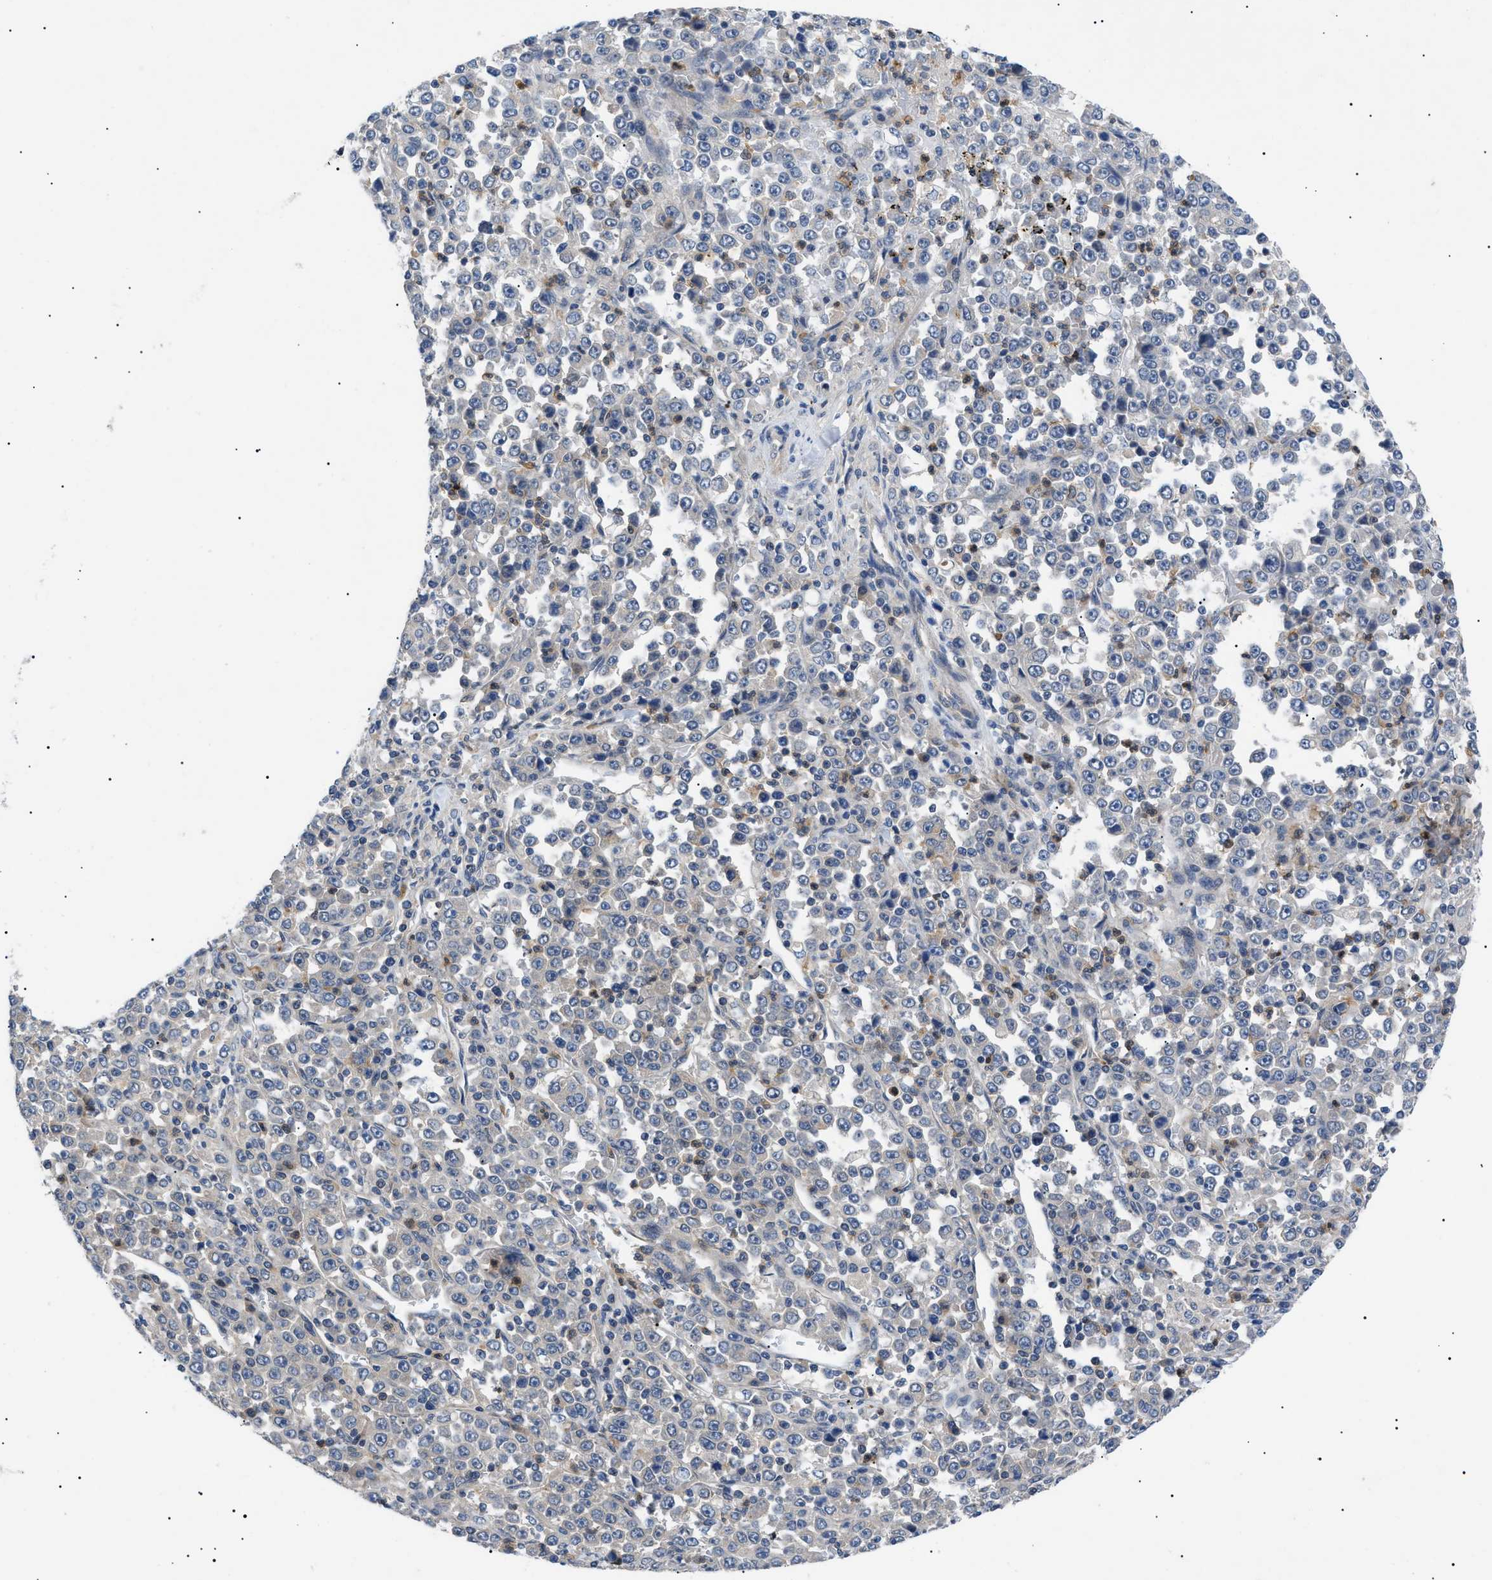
{"staining": {"intensity": "negative", "quantity": "none", "location": "none"}, "tissue": "stomach cancer", "cell_type": "Tumor cells", "image_type": "cancer", "snomed": [{"axis": "morphology", "description": "Normal tissue, NOS"}, {"axis": "morphology", "description": "Adenocarcinoma, NOS"}, {"axis": "topography", "description": "Stomach, upper"}, {"axis": "topography", "description": "Stomach"}], "caption": "A high-resolution histopathology image shows immunohistochemistry (IHC) staining of stomach cancer (adenocarcinoma), which exhibits no significant expression in tumor cells. (DAB IHC visualized using brightfield microscopy, high magnification).", "gene": "RIPK1", "patient": {"sex": "male", "age": 59}}